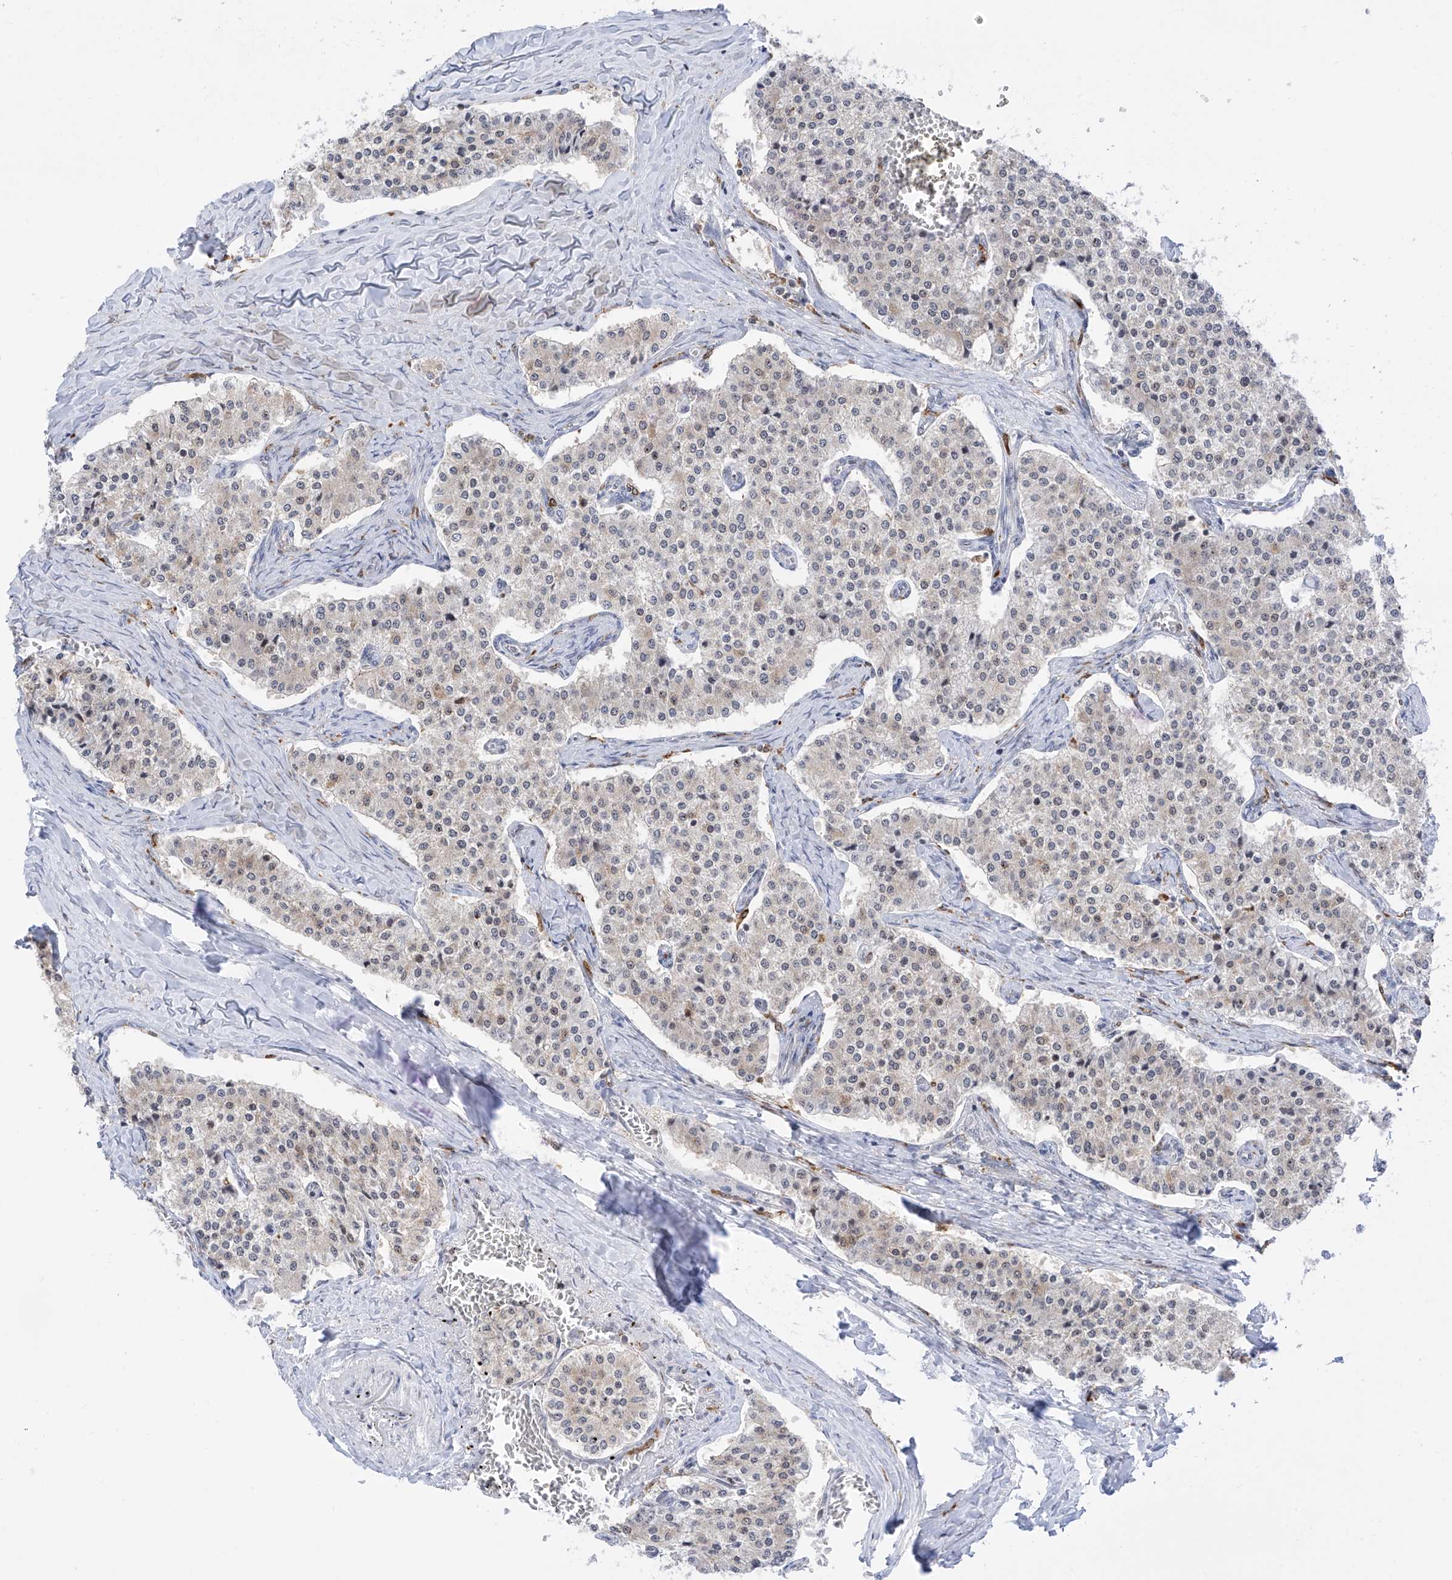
{"staining": {"intensity": "negative", "quantity": "none", "location": "none"}, "tissue": "carcinoid", "cell_type": "Tumor cells", "image_type": "cancer", "snomed": [{"axis": "morphology", "description": "Carcinoid, malignant, NOS"}, {"axis": "topography", "description": "Colon"}], "caption": "Carcinoid was stained to show a protein in brown. There is no significant expression in tumor cells. (DAB immunohistochemistry, high magnification).", "gene": "TBXAS1", "patient": {"sex": "female", "age": 52}}